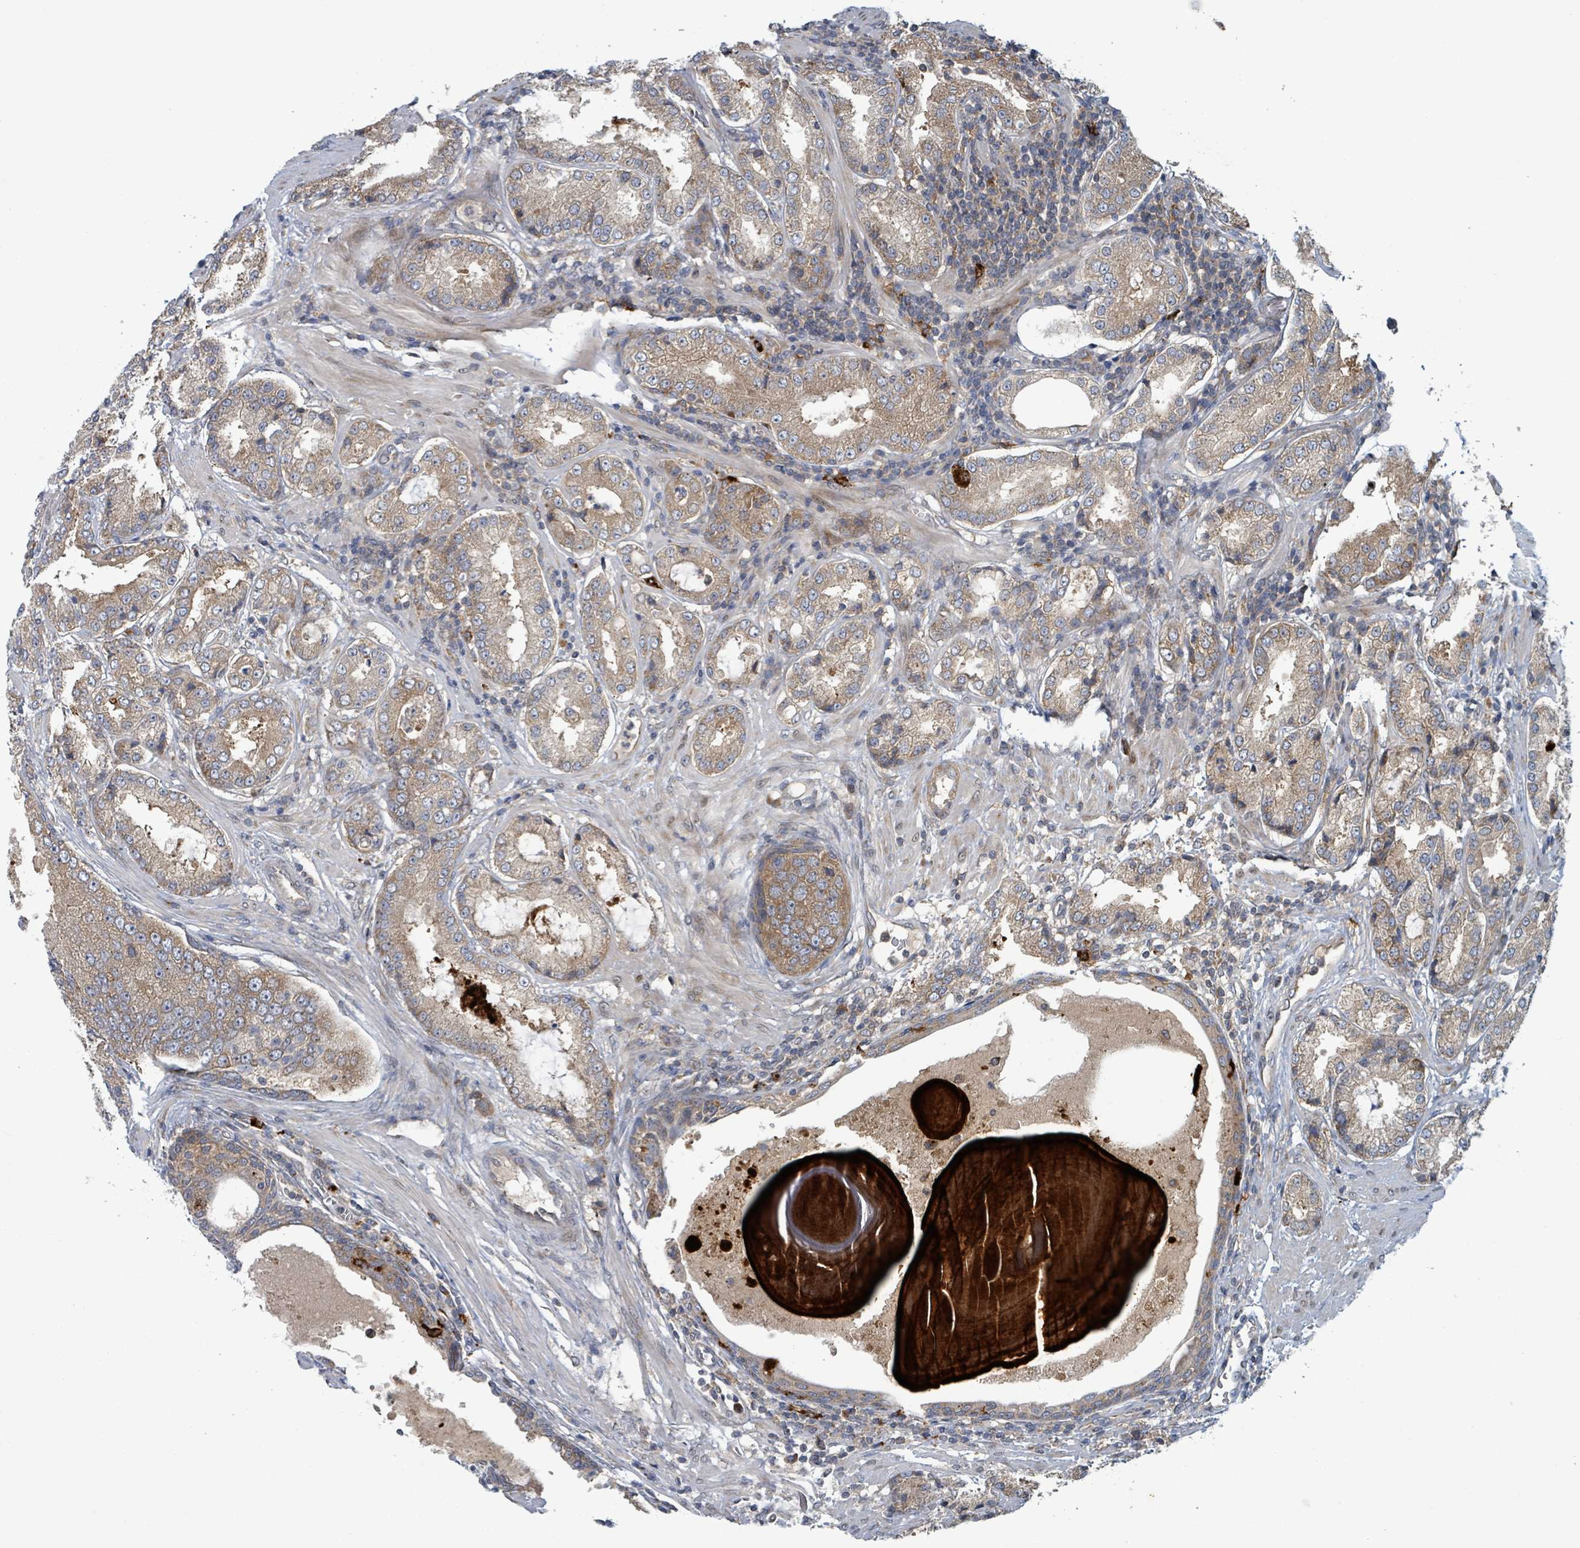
{"staining": {"intensity": "moderate", "quantity": ">75%", "location": "cytoplasmic/membranous"}, "tissue": "prostate cancer", "cell_type": "Tumor cells", "image_type": "cancer", "snomed": [{"axis": "morphology", "description": "Adenocarcinoma, Low grade"}, {"axis": "topography", "description": "Prostate"}], "caption": "An image of human prostate low-grade adenocarcinoma stained for a protein displays moderate cytoplasmic/membranous brown staining in tumor cells.", "gene": "OR51E1", "patient": {"sex": "male", "age": 59}}